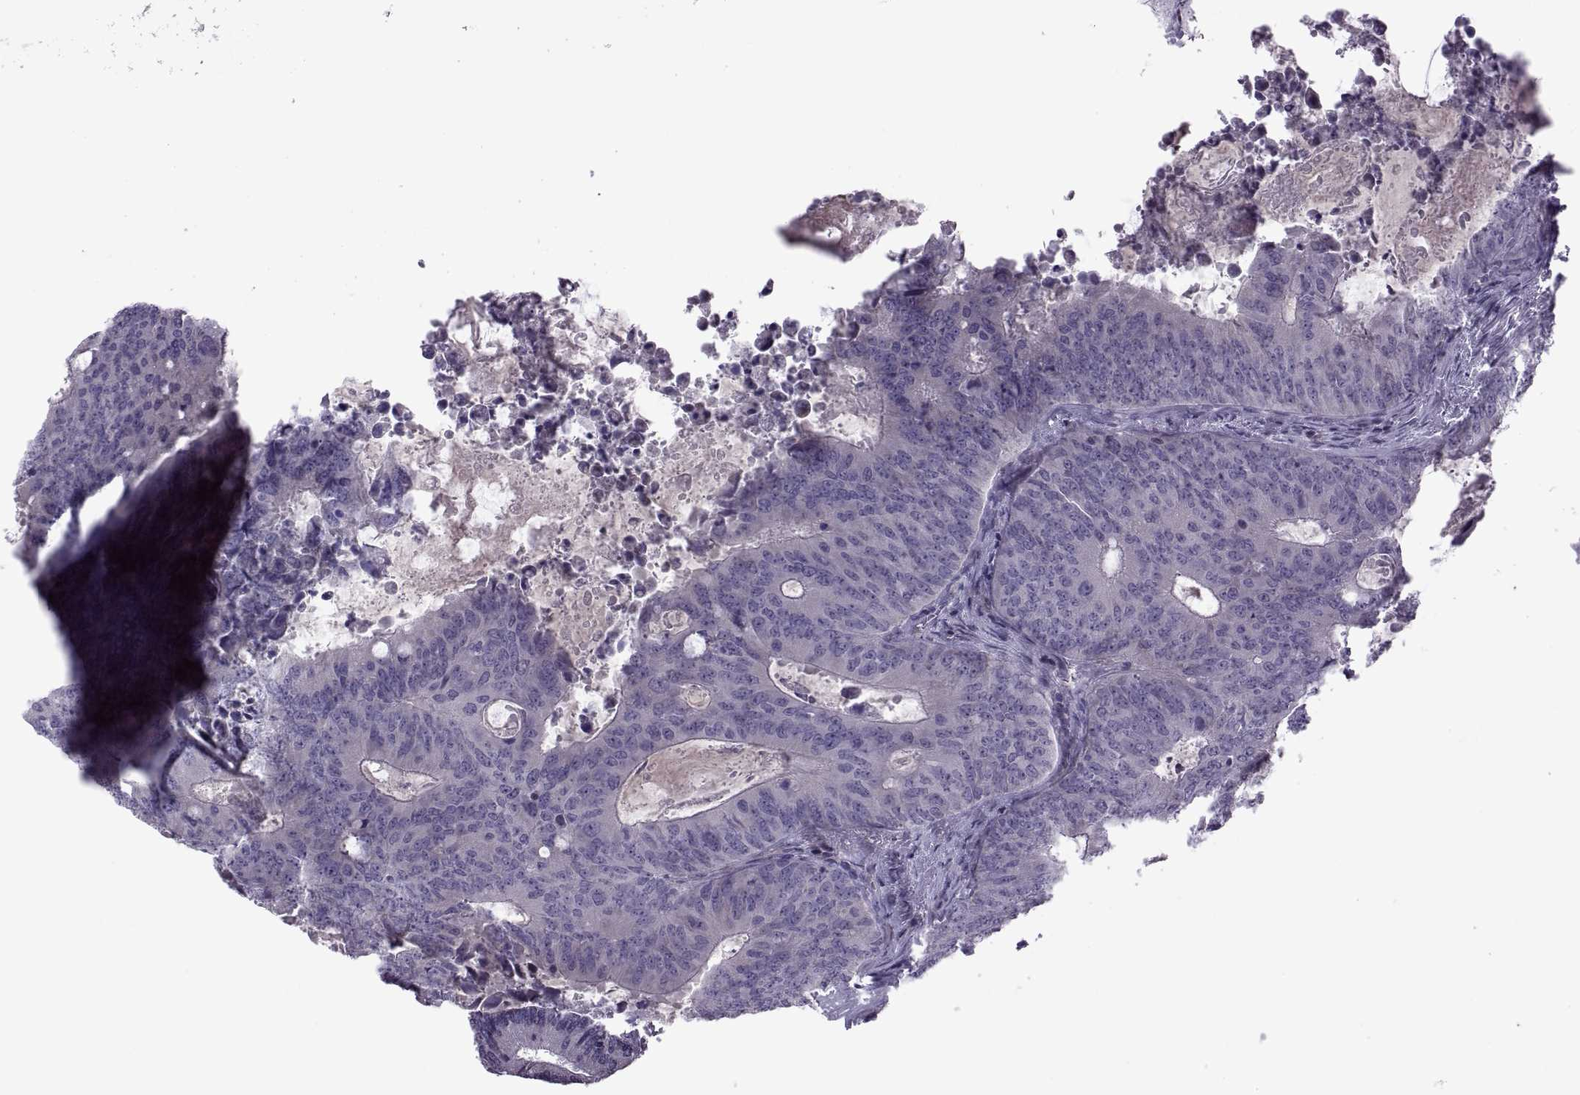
{"staining": {"intensity": "negative", "quantity": "none", "location": "none"}, "tissue": "colorectal cancer", "cell_type": "Tumor cells", "image_type": "cancer", "snomed": [{"axis": "morphology", "description": "Adenocarcinoma, NOS"}, {"axis": "topography", "description": "Colon"}], "caption": "A micrograph of adenocarcinoma (colorectal) stained for a protein exhibits no brown staining in tumor cells.", "gene": "ODF3", "patient": {"sex": "male", "age": 67}}